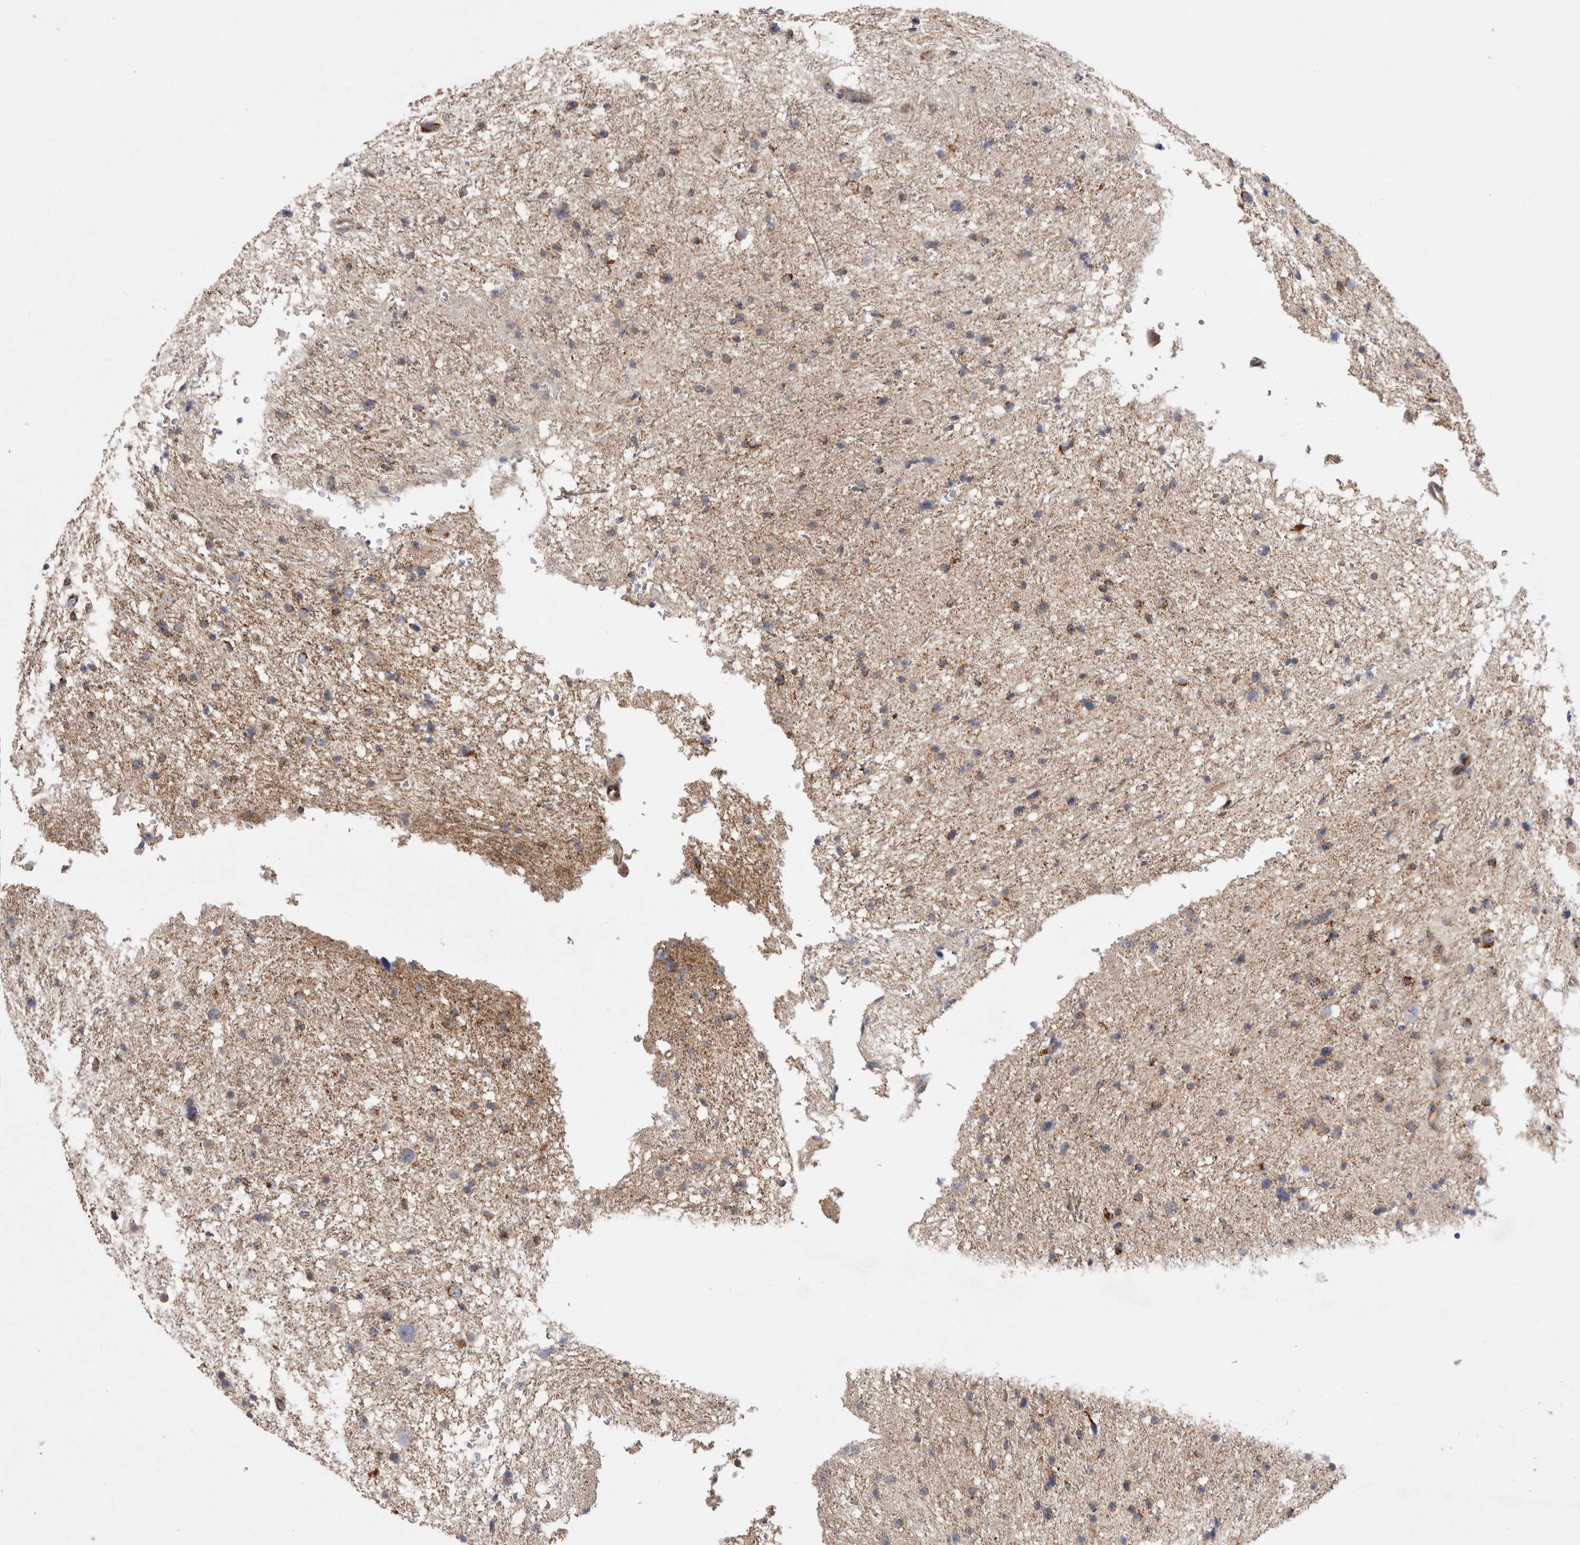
{"staining": {"intensity": "weak", "quantity": ">75%", "location": "cytoplasmic/membranous"}, "tissue": "glioma", "cell_type": "Tumor cells", "image_type": "cancer", "snomed": [{"axis": "morphology", "description": "Glioma, malignant, Low grade"}, {"axis": "topography", "description": "Brain"}], "caption": "A brown stain highlights weak cytoplasmic/membranous expression of a protein in glioma tumor cells. (Stains: DAB in brown, nuclei in blue, Microscopy: brightfield microscopy at high magnification).", "gene": "DARS2", "patient": {"sex": "female", "age": 37}}